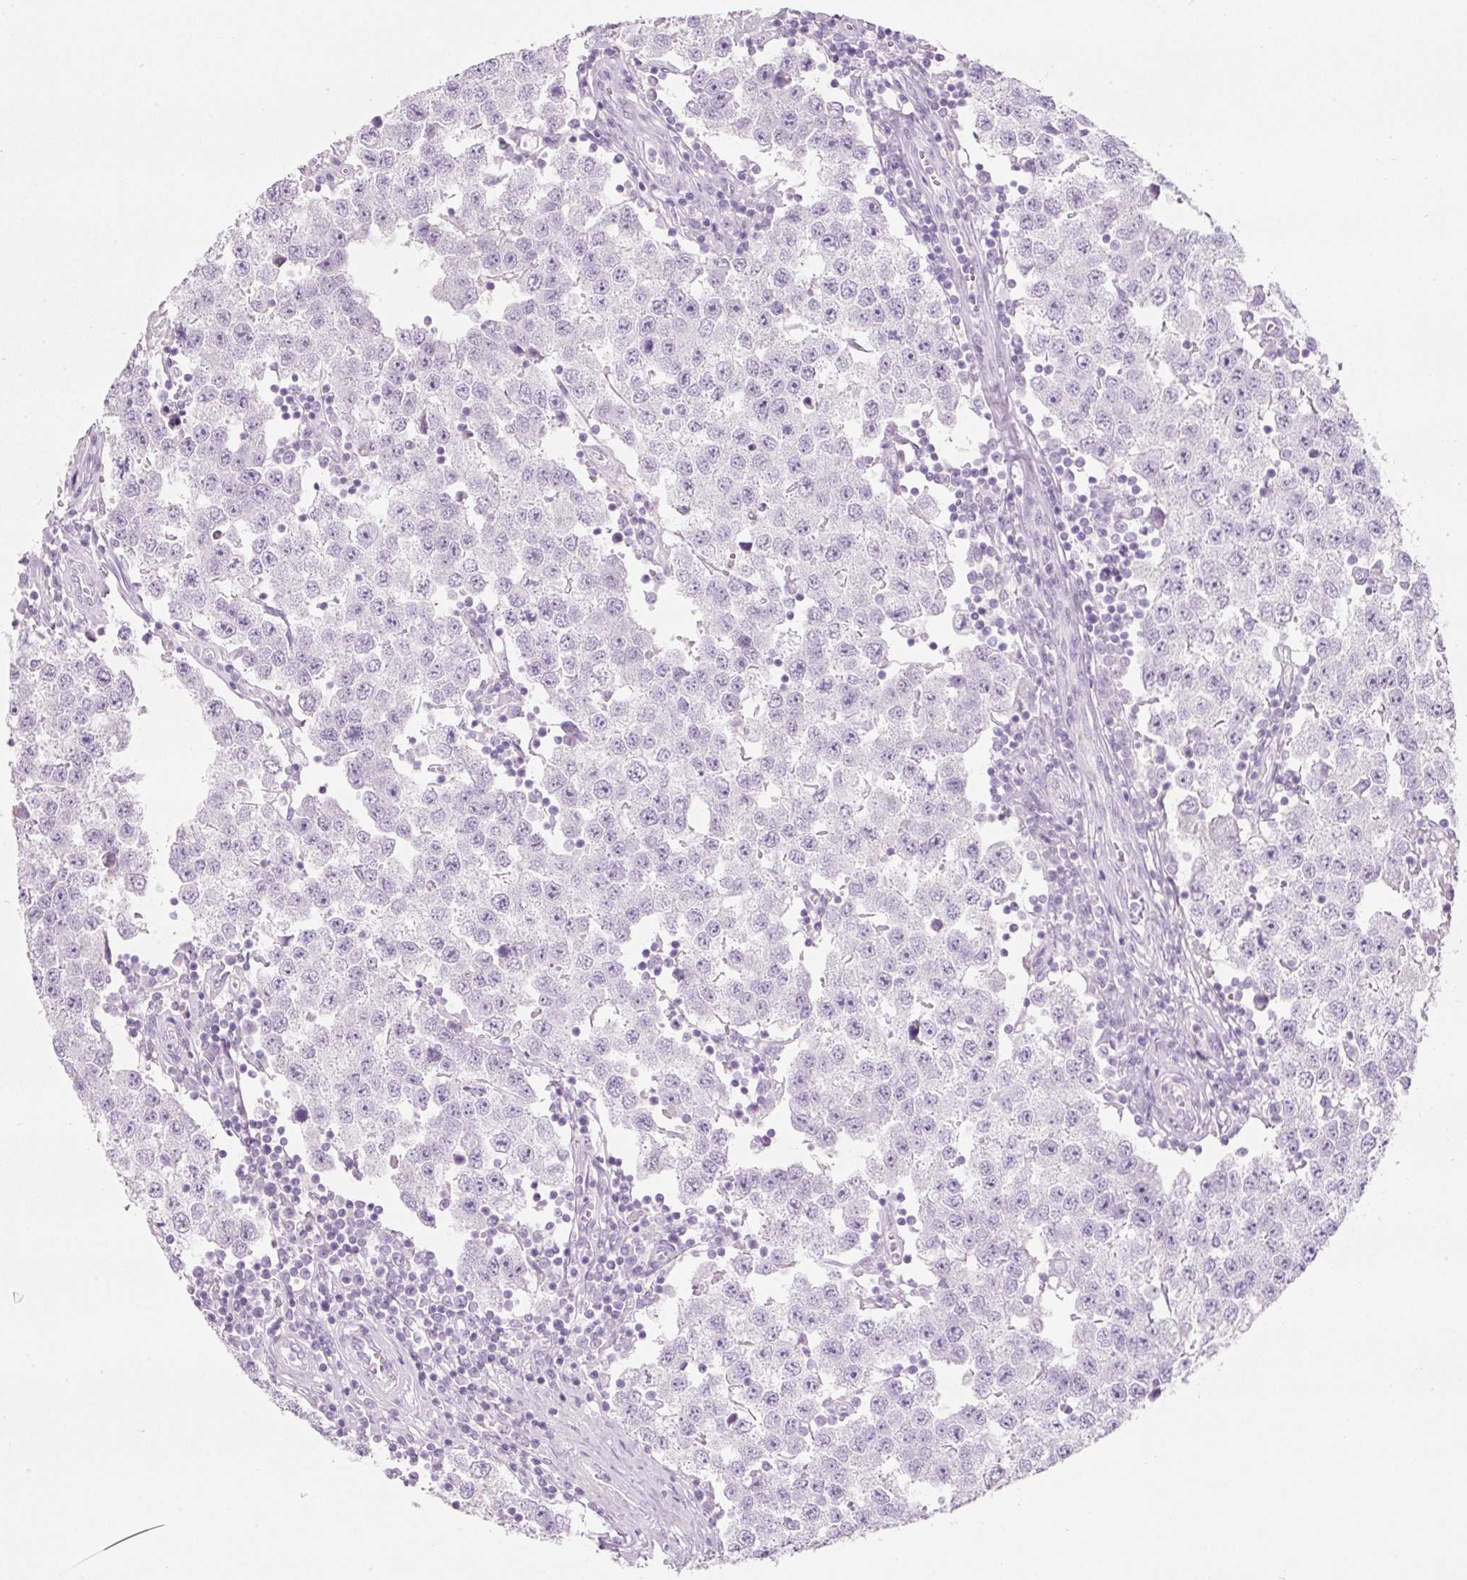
{"staining": {"intensity": "negative", "quantity": "none", "location": "none"}, "tissue": "testis cancer", "cell_type": "Tumor cells", "image_type": "cancer", "snomed": [{"axis": "morphology", "description": "Seminoma, NOS"}, {"axis": "topography", "description": "Testis"}], "caption": "The histopathology image displays no significant positivity in tumor cells of seminoma (testis).", "gene": "CMA1", "patient": {"sex": "male", "age": 34}}